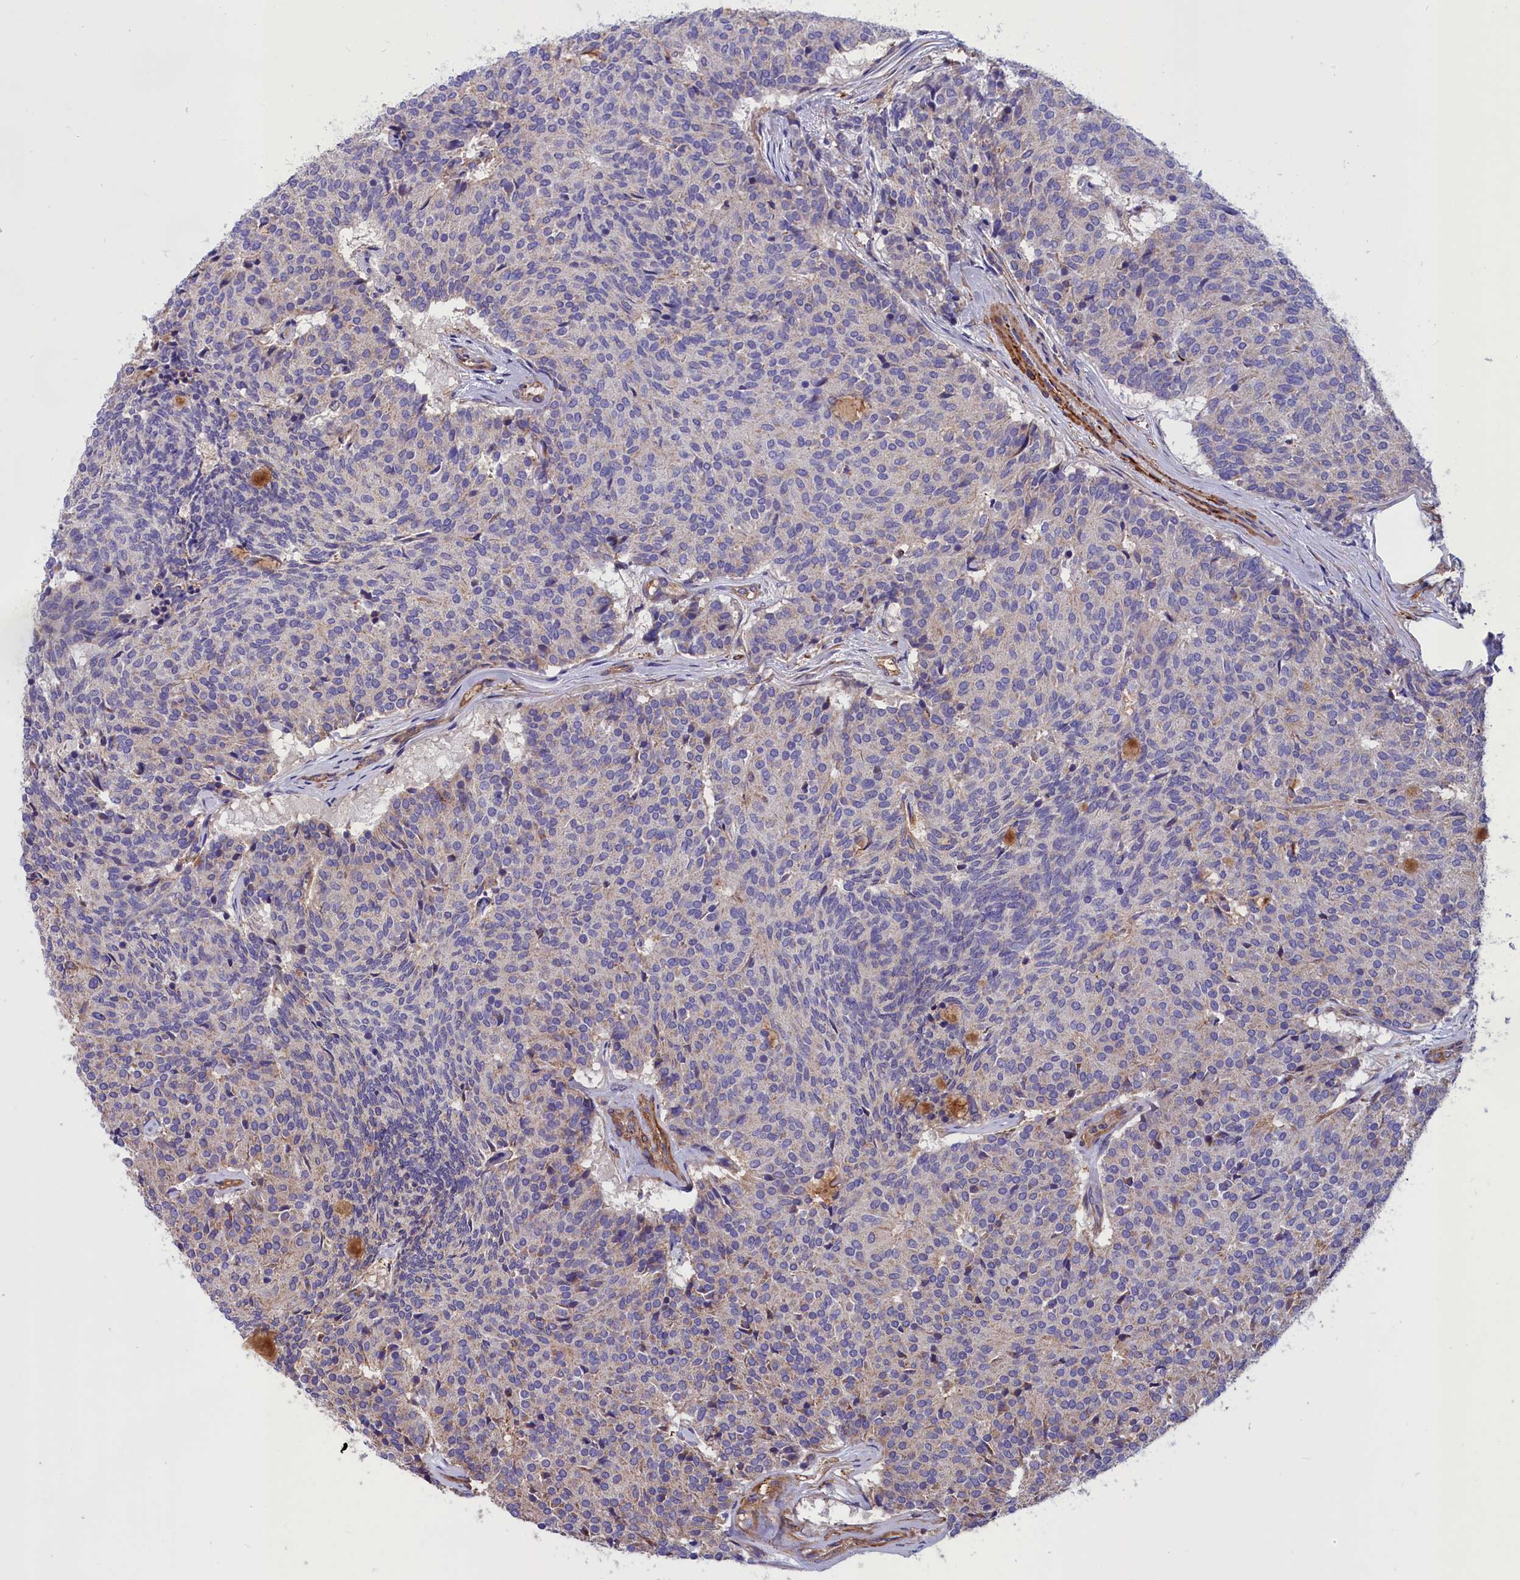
{"staining": {"intensity": "negative", "quantity": "none", "location": "none"}, "tissue": "carcinoid", "cell_type": "Tumor cells", "image_type": "cancer", "snomed": [{"axis": "morphology", "description": "Carcinoid, malignant, NOS"}, {"axis": "topography", "description": "Pancreas"}], "caption": "The image exhibits no significant expression in tumor cells of carcinoid (malignant). (DAB (3,3'-diaminobenzidine) IHC, high magnification).", "gene": "AMDHD2", "patient": {"sex": "female", "age": 54}}